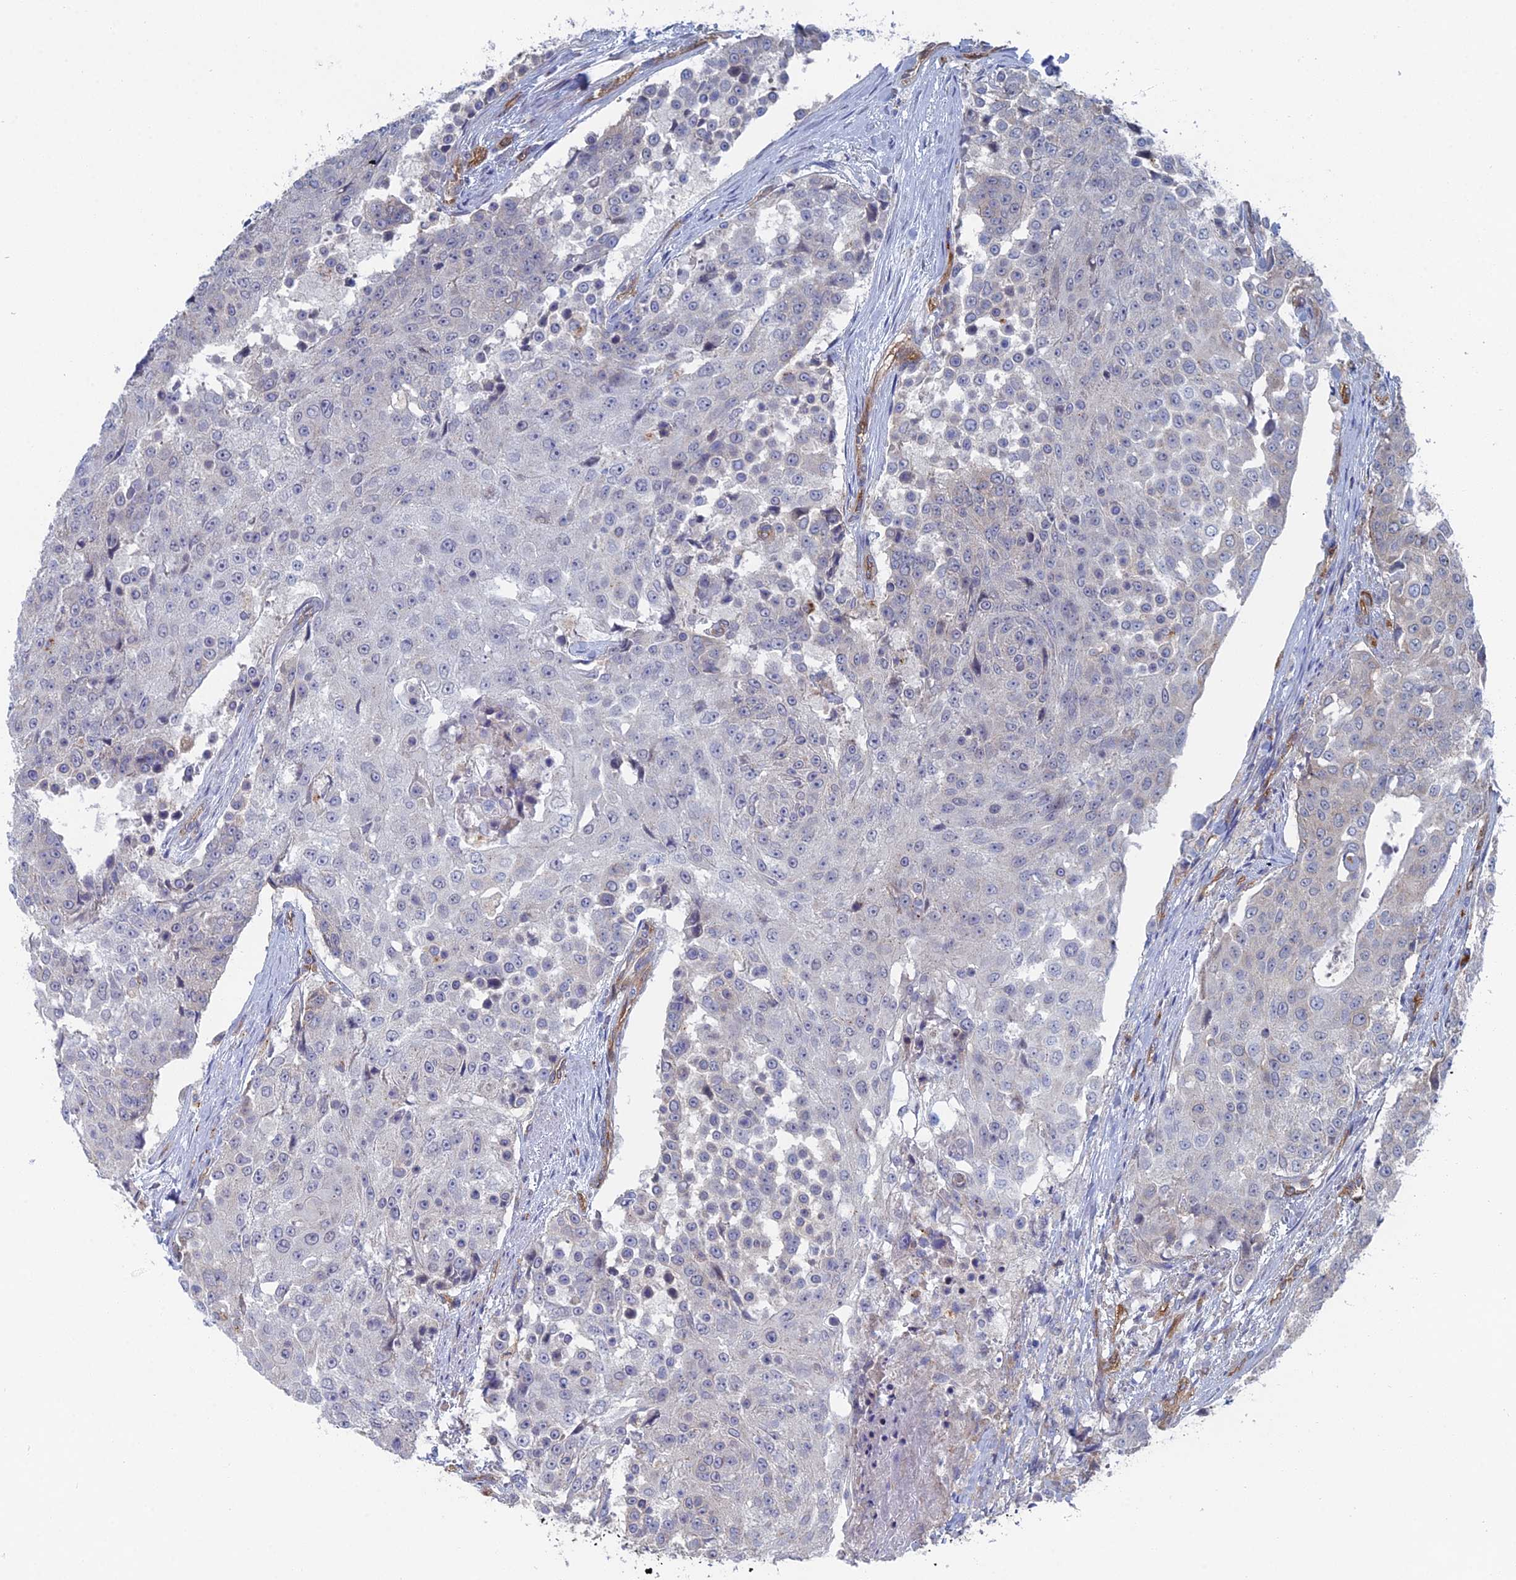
{"staining": {"intensity": "negative", "quantity": "none", "location": "none"}, "tissue": "urothelial cancer", "cell_type": "Tumor cells", "image_type": "cancer", "snomed": [{"axis": "morphology", "description": "Urothelial carcinoma, High grade"}, {"axis": "topography", "description": "Urinary bladder"}], "caption": "Histopathology image shows no significant protein expression in tumor cells of high-grade urothelial carcinoma. Brightfield microscopy of immunohistochemistry stained with DAB (3,3'-diaminobenzidine) (brown) and hematoxylin (blue), captured at high magnification.", "gene": "ARAP3", "patient": {"sex": "female", "age": 63}}